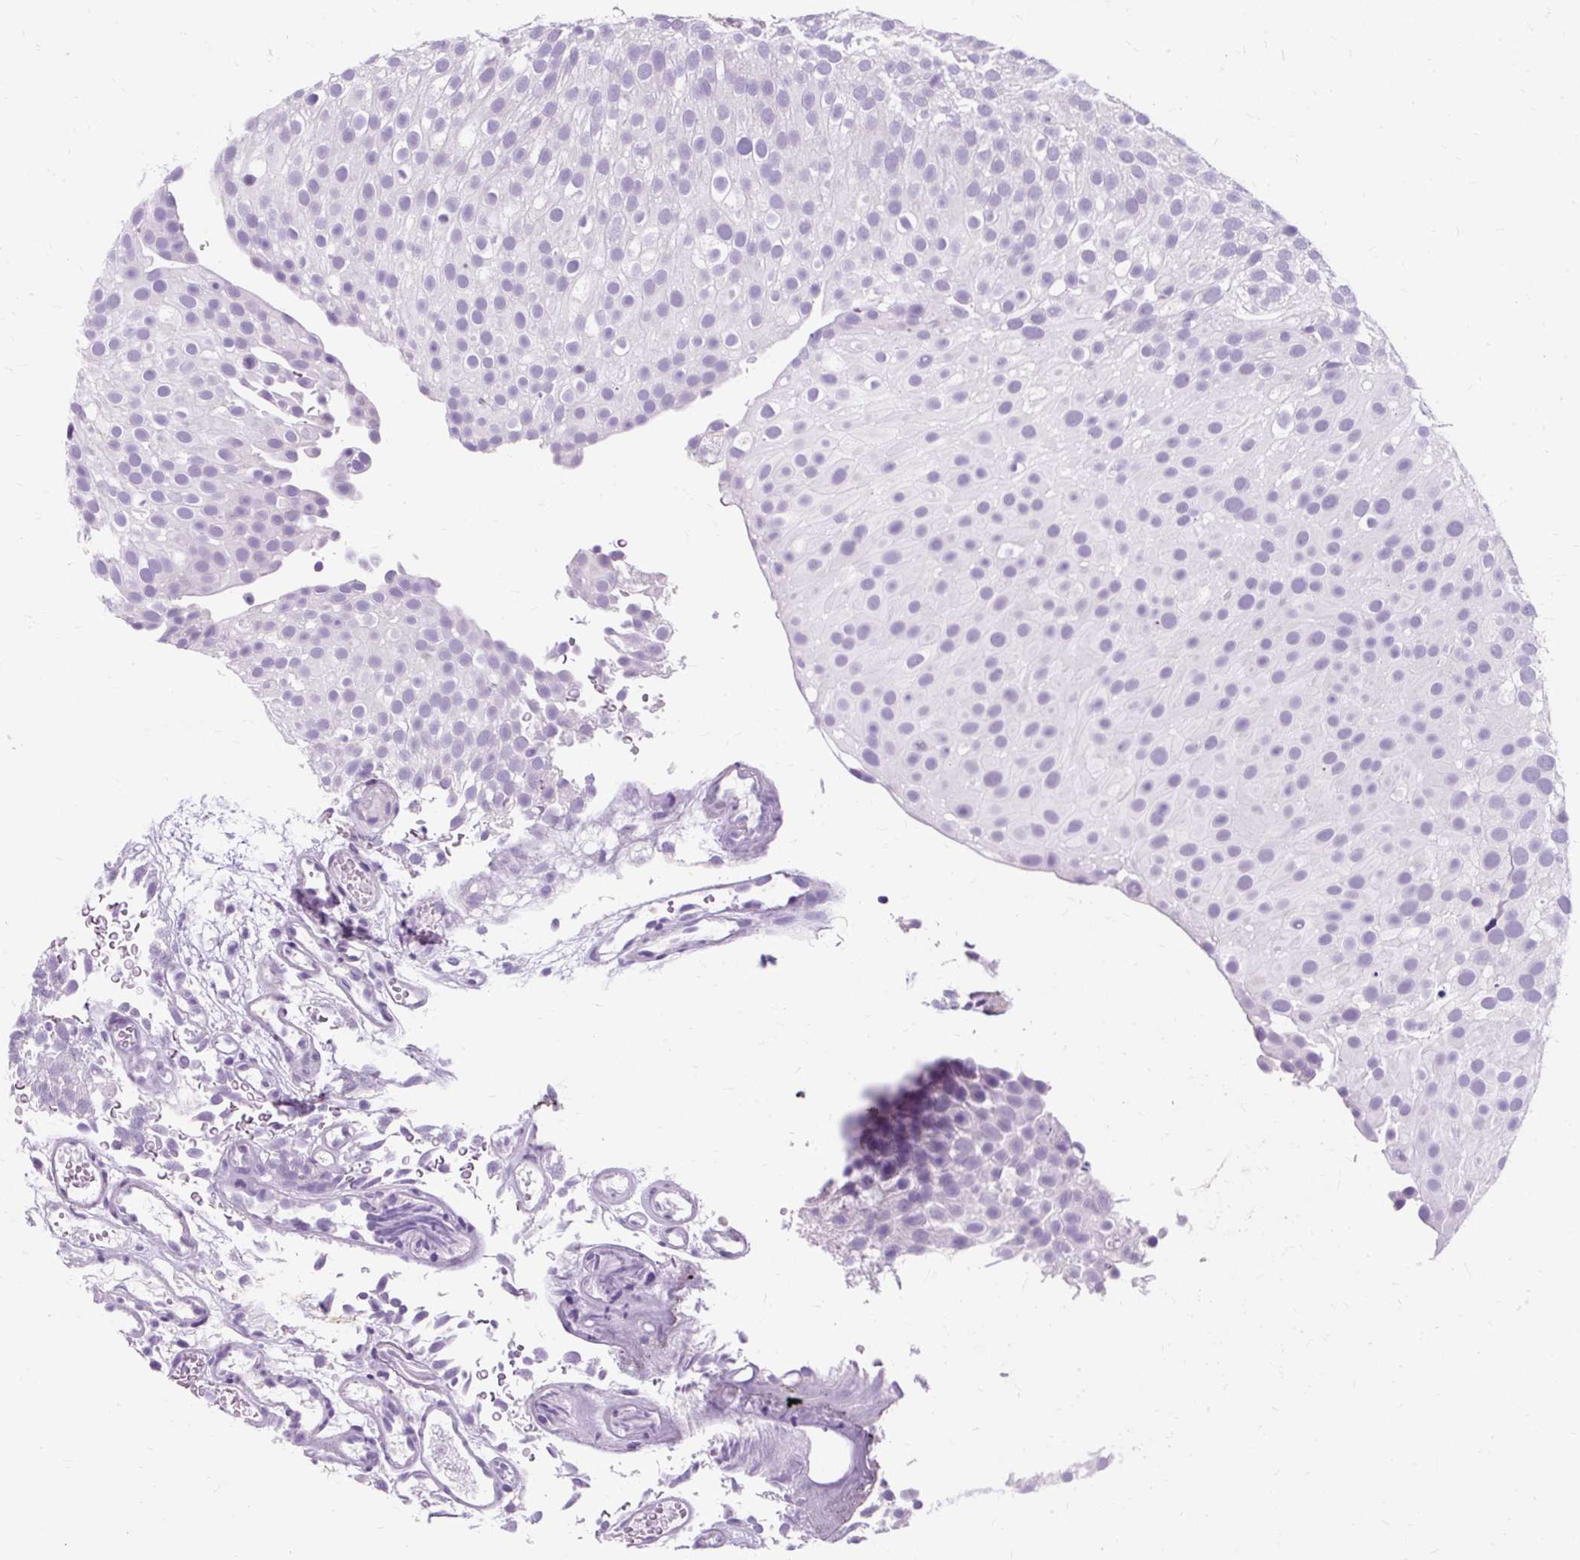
{"staining": {"intensity": "negative", "quantity": "none", "location": "none"}, "tissue": "urothelial cancer", "cell_type": "Tumor cells", "image_type": "cancer", "snomed": [{"axis": "morphology", "description": "Urothelial carcinoma, Low grade"}, {"axis": "topography", "description": "Urinary bladder"}], "caption": "Tumor cells are negative for brown protein staining in urothelial cancer.", "gene": "TMEM89", "patient": {"sex": "male", "age": 78}}